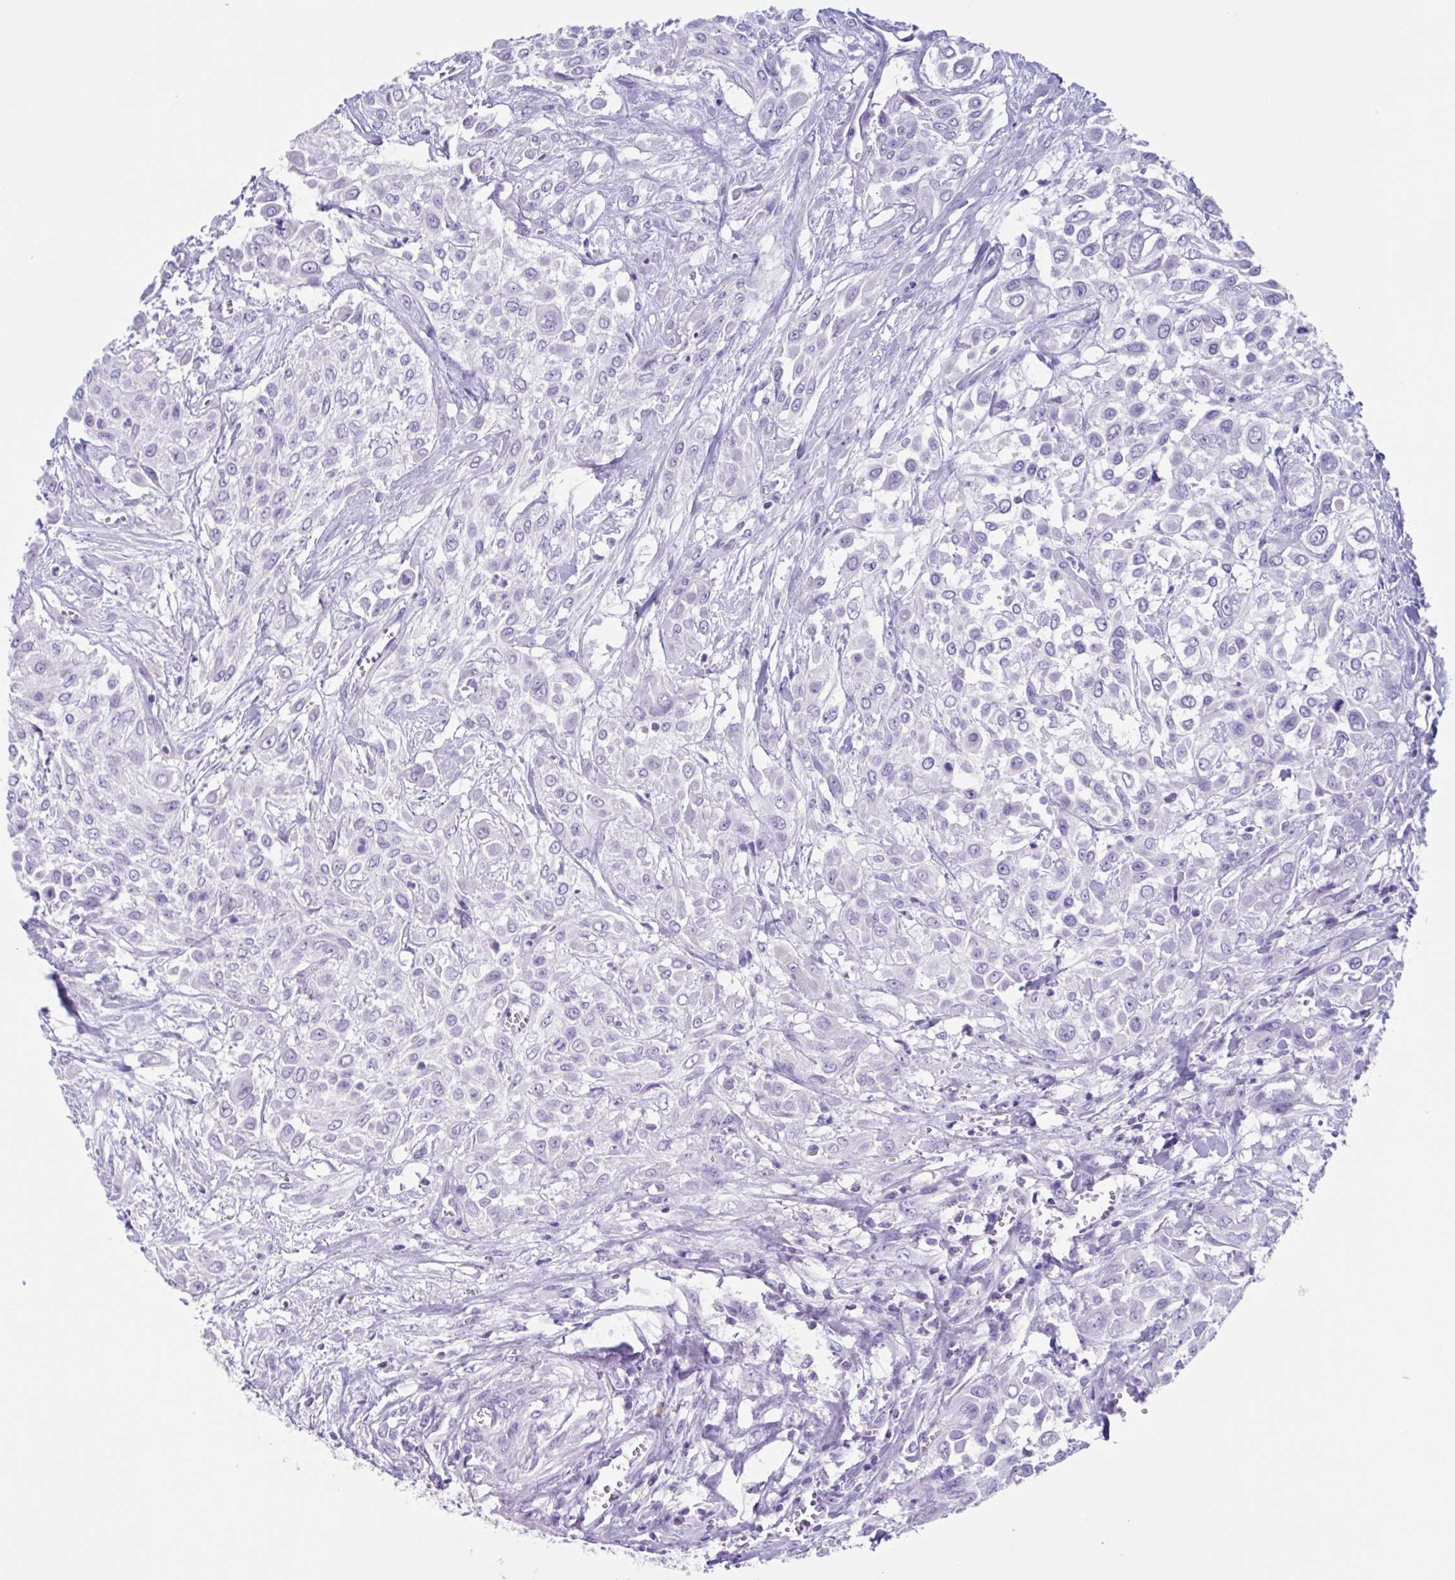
{"staining": {"intensity": "negative", "quantity": "none", "location": "none"}, "tissue": "urothelial cancer", "cell_type": "Tumor cells", "image_type": "cancer", "snomed": [{"axis": "morphology", "description": "Urothelial carcinoma, High grade"}, {"axis": "topography", "description": "Urinary bladder"}], "caption": "A photomicrograph of urothelial cancer stained for a protein demonstrates no brown staining in tumor cells.", "gene": "USP35", "patient": {"sex": "male", "age": 57}}